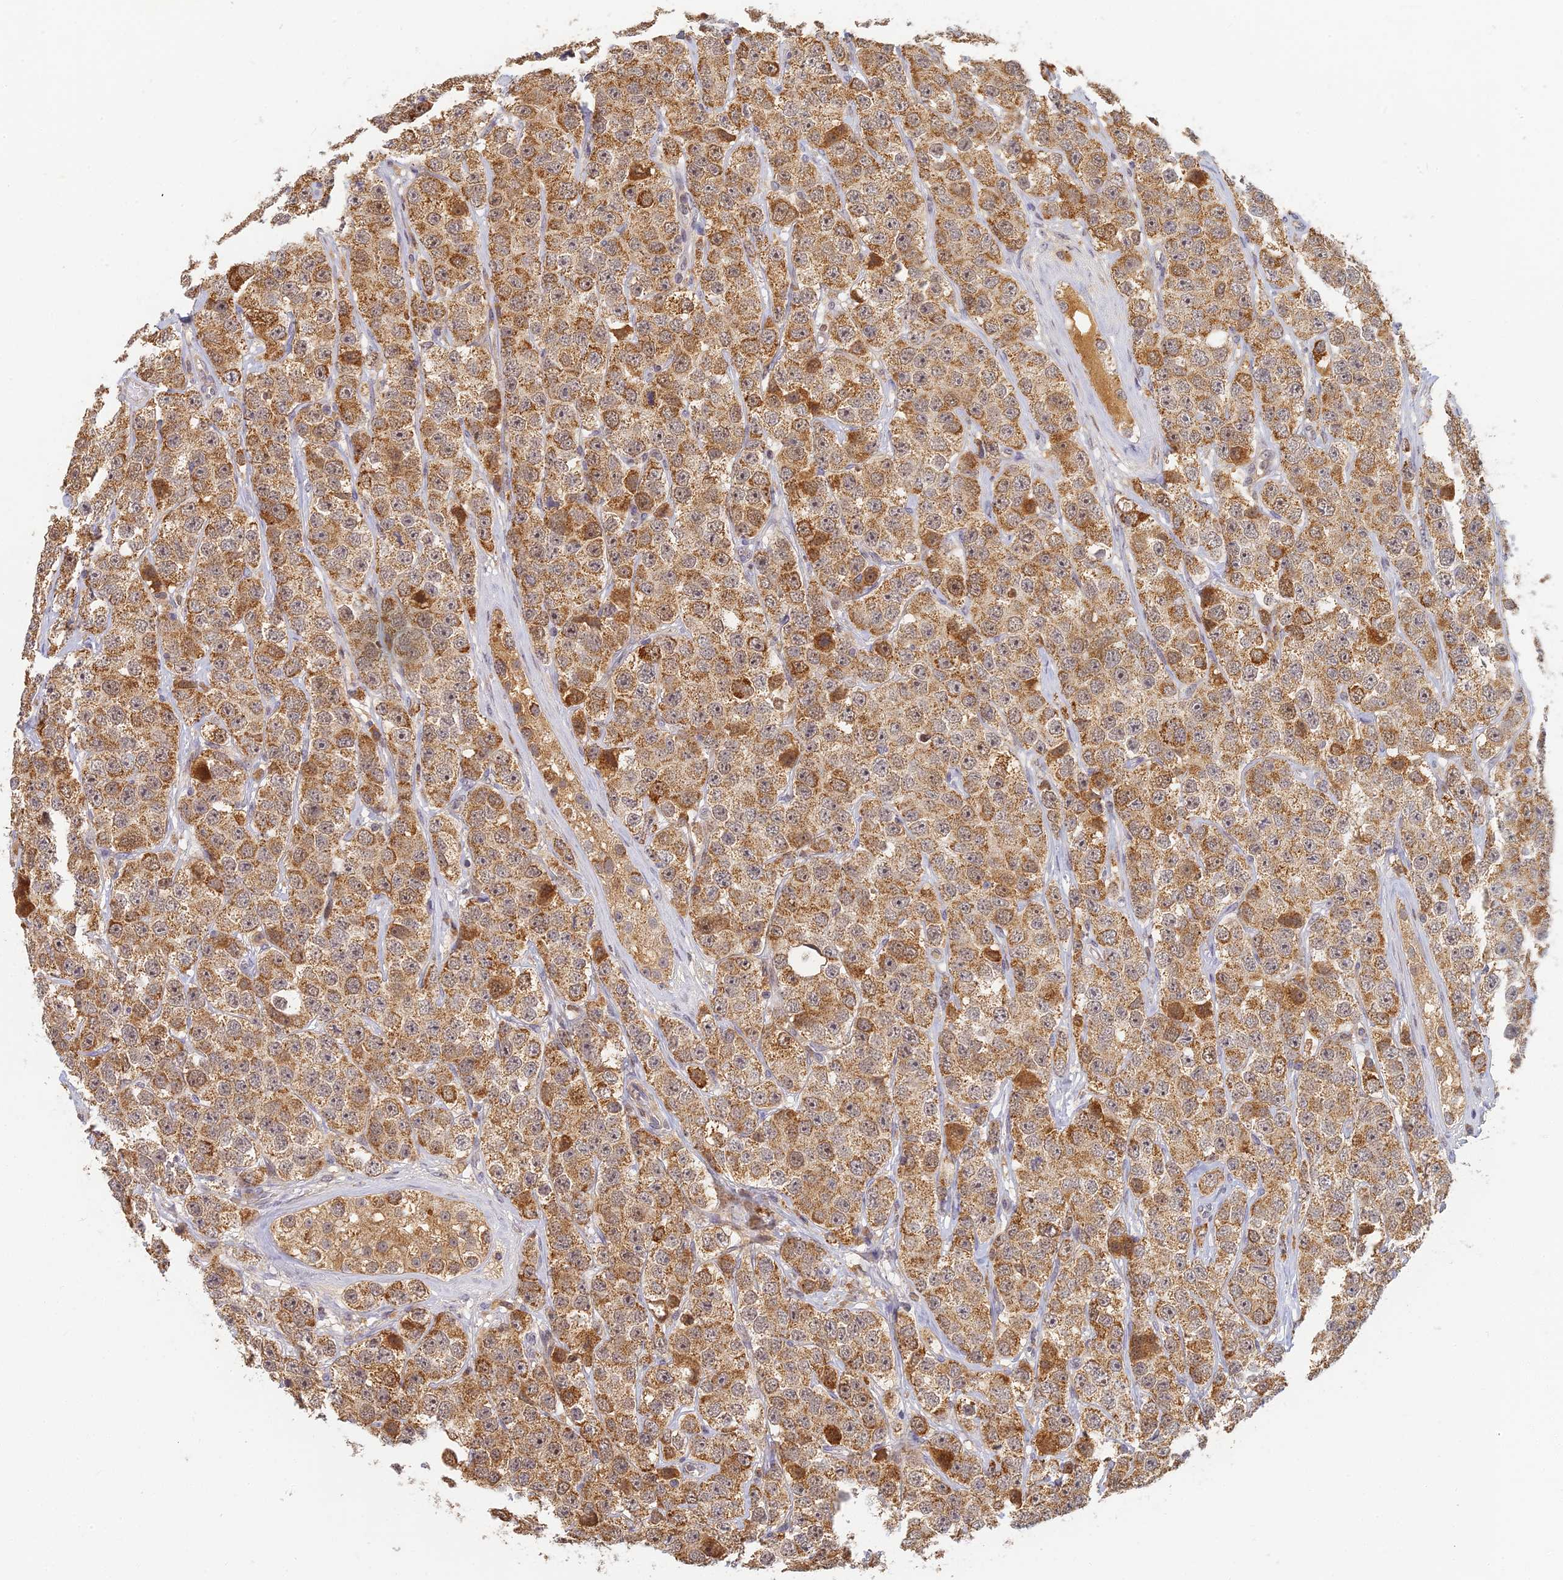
{"staining": {"intensity": "moderate", "quantity": ">75%", "location": "cytoplasmic/membranous"}, "tissue": "testis cancer", "cell_type": "Tumor cells", "image_type": "cancer", "snomed": [{"axis": "morphology", "description": "Seminoma, NOS"}, {"axis": "topography", "description": "Testis"}], "caption": "Immunohistochemistry (IHC) (DAB) staining of testis seminoma reveals moderate cytoplasmic/membranous protein positivity in about >75% of tumor cells. (DAB (3,3'-diaminobenzidine) = brown stain, brightfield microscopy at high magnification).", "gene": "RGL3", "patient": {"sex": "male", "age": 28}}